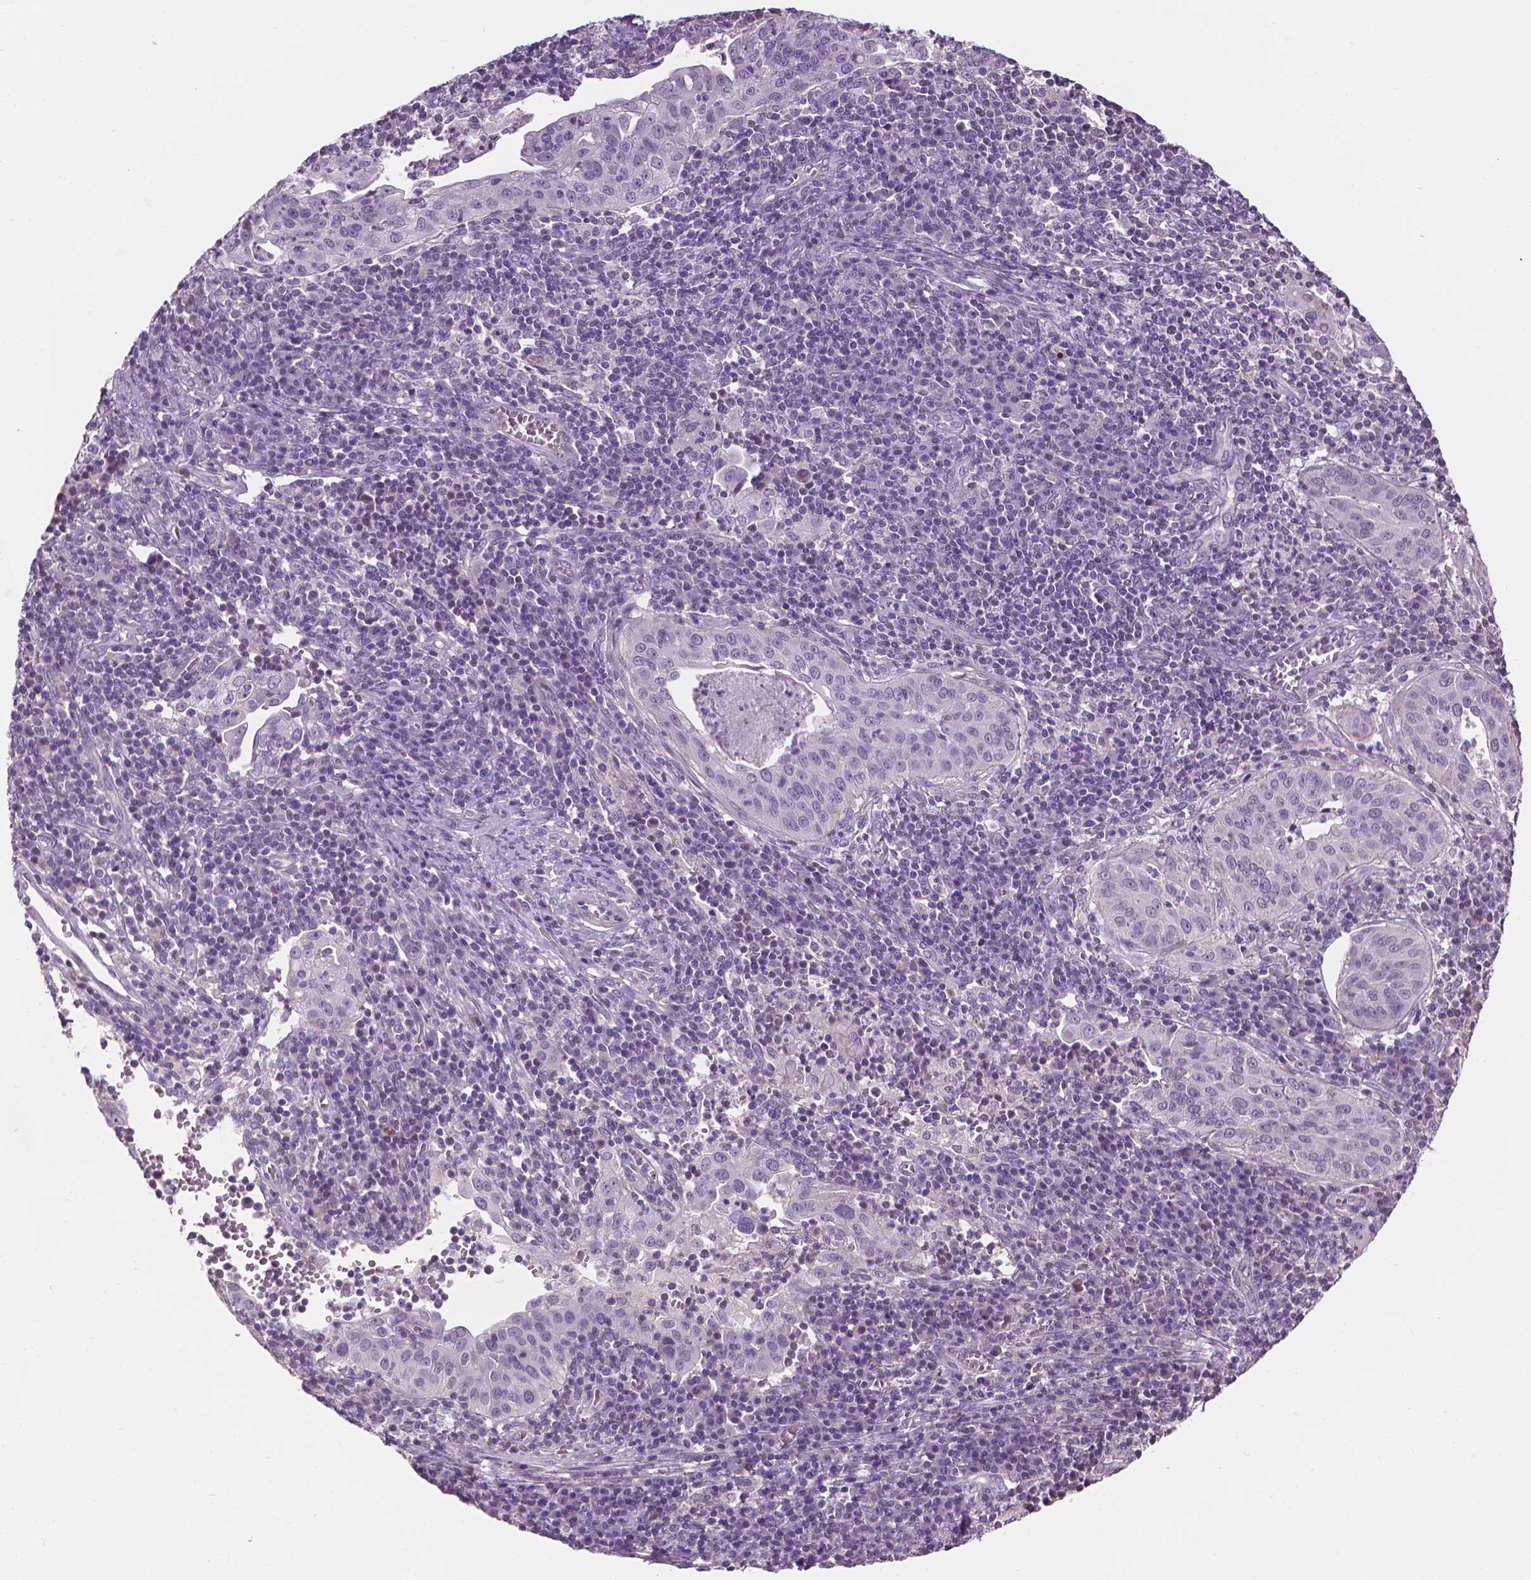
{"staining": {"intensity": "negative", "quantity": "none", "location": "none"}, "tissue": "cervical cancer", "cell_type": "Tumor cells", "image_type": "cancer", "snomed": [{"axis": "morphology", "description": "Squamous cell carcinoma, NOS"}, {"axis": "topography", "description": "Cervix"}], "caption": "Protein analysis of squamous cell carcinoma (cervical) displays no significant expression in tumor cells. (Brightfield microscopy of DAB (3,3'-diaminobenzidine) immunohistochemistry (IHC) at high magnification).", "gene": "SAXO2", "patient": {"sex": "female", "age": 39}}